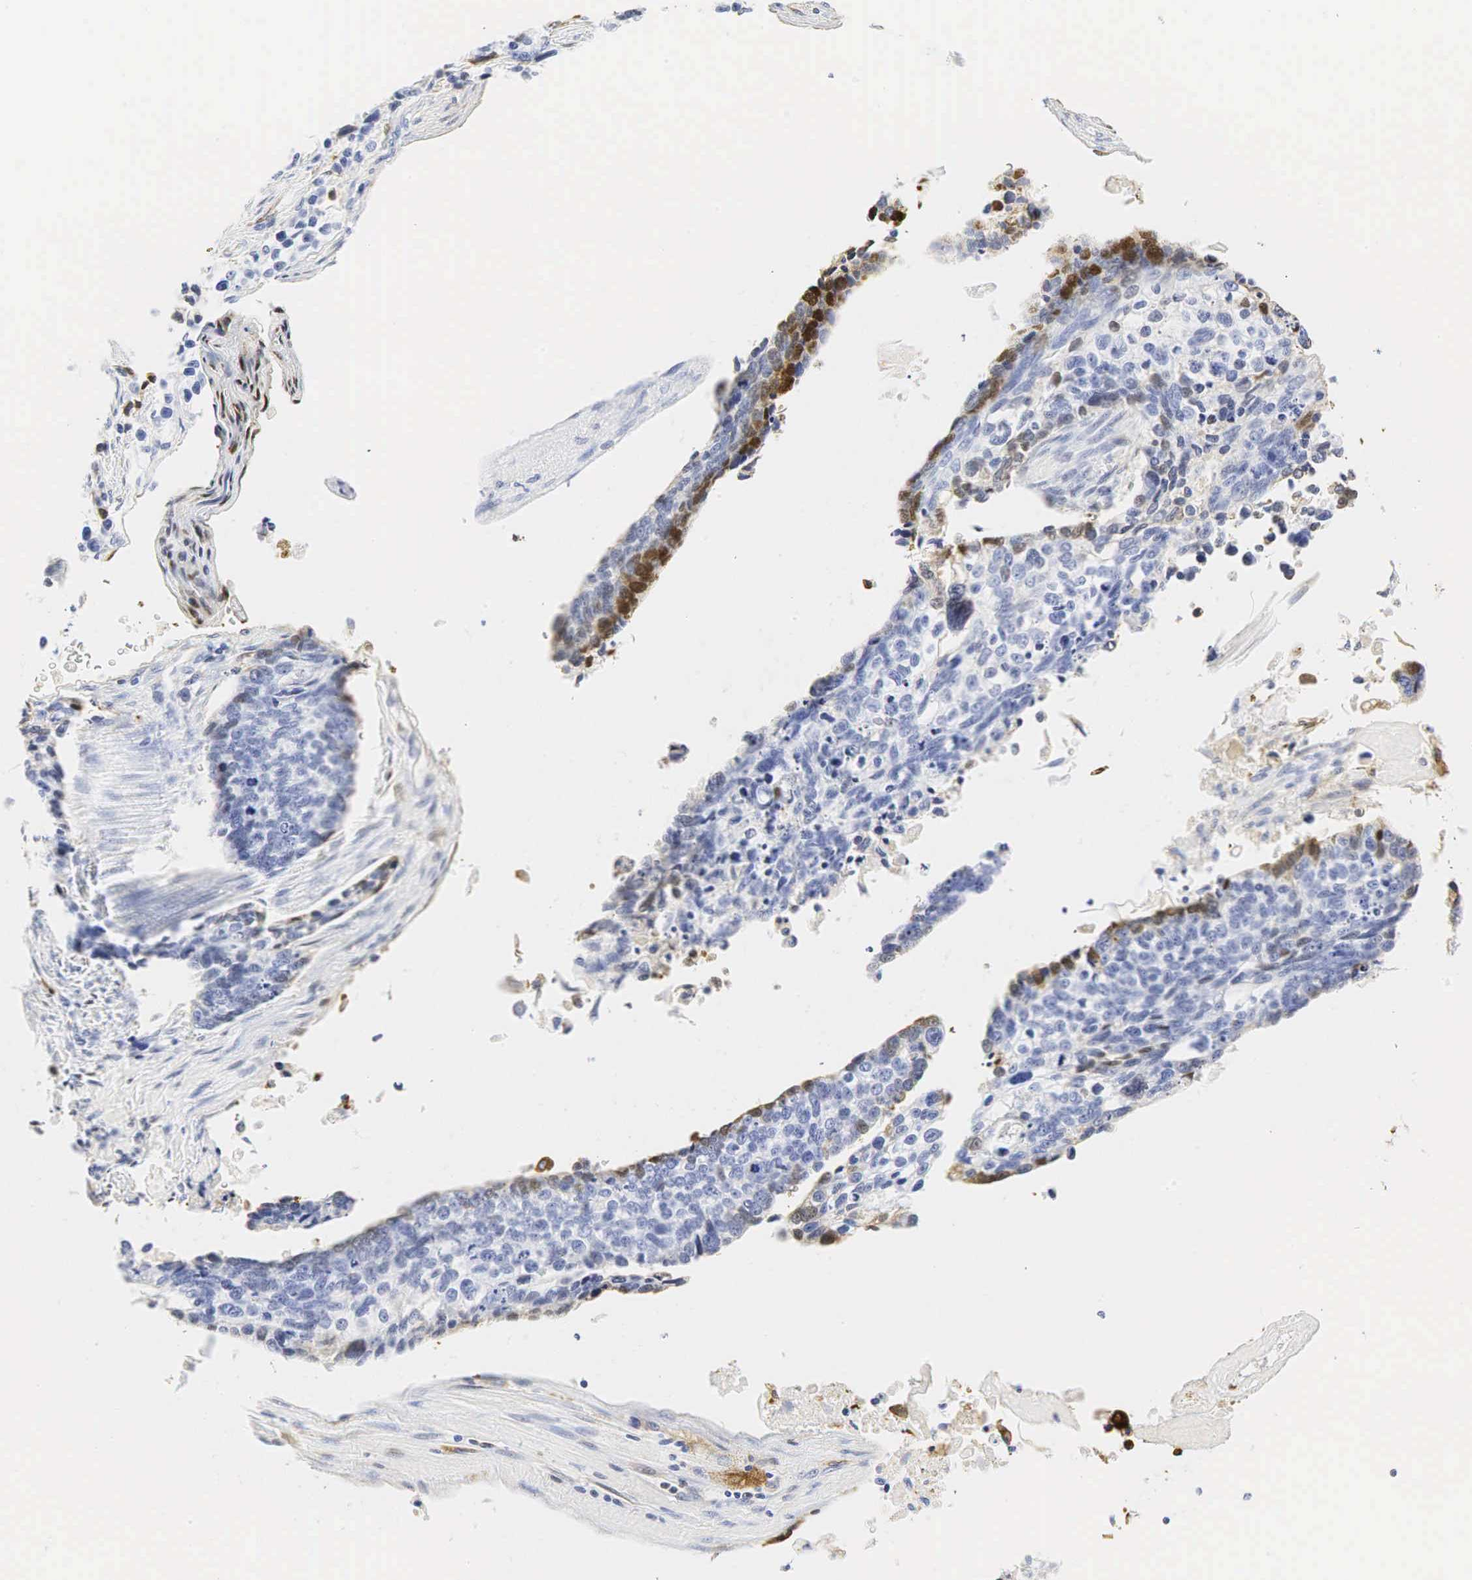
{"staining": {"intensity": "negative", "quantity": "none", "location": "none"}, "tissue": "lung cancer", "cell_type": "Tumor cells", "image_type": "cancer", "snomed": [{"axis": "morphology", "description": "Squamous cell carcinoma, NOS"}, {"axis": "topography", "description": "Lymph node"}, {"axis": "topography", "description": "Lung"}], "caption": "This is an immunohistochemistry photomicrograph of lung squamous cell carcinoma. There is no staining in tumor cells.", "gene": "LYZ", "patient": {"sex": "male", "age": 74}}